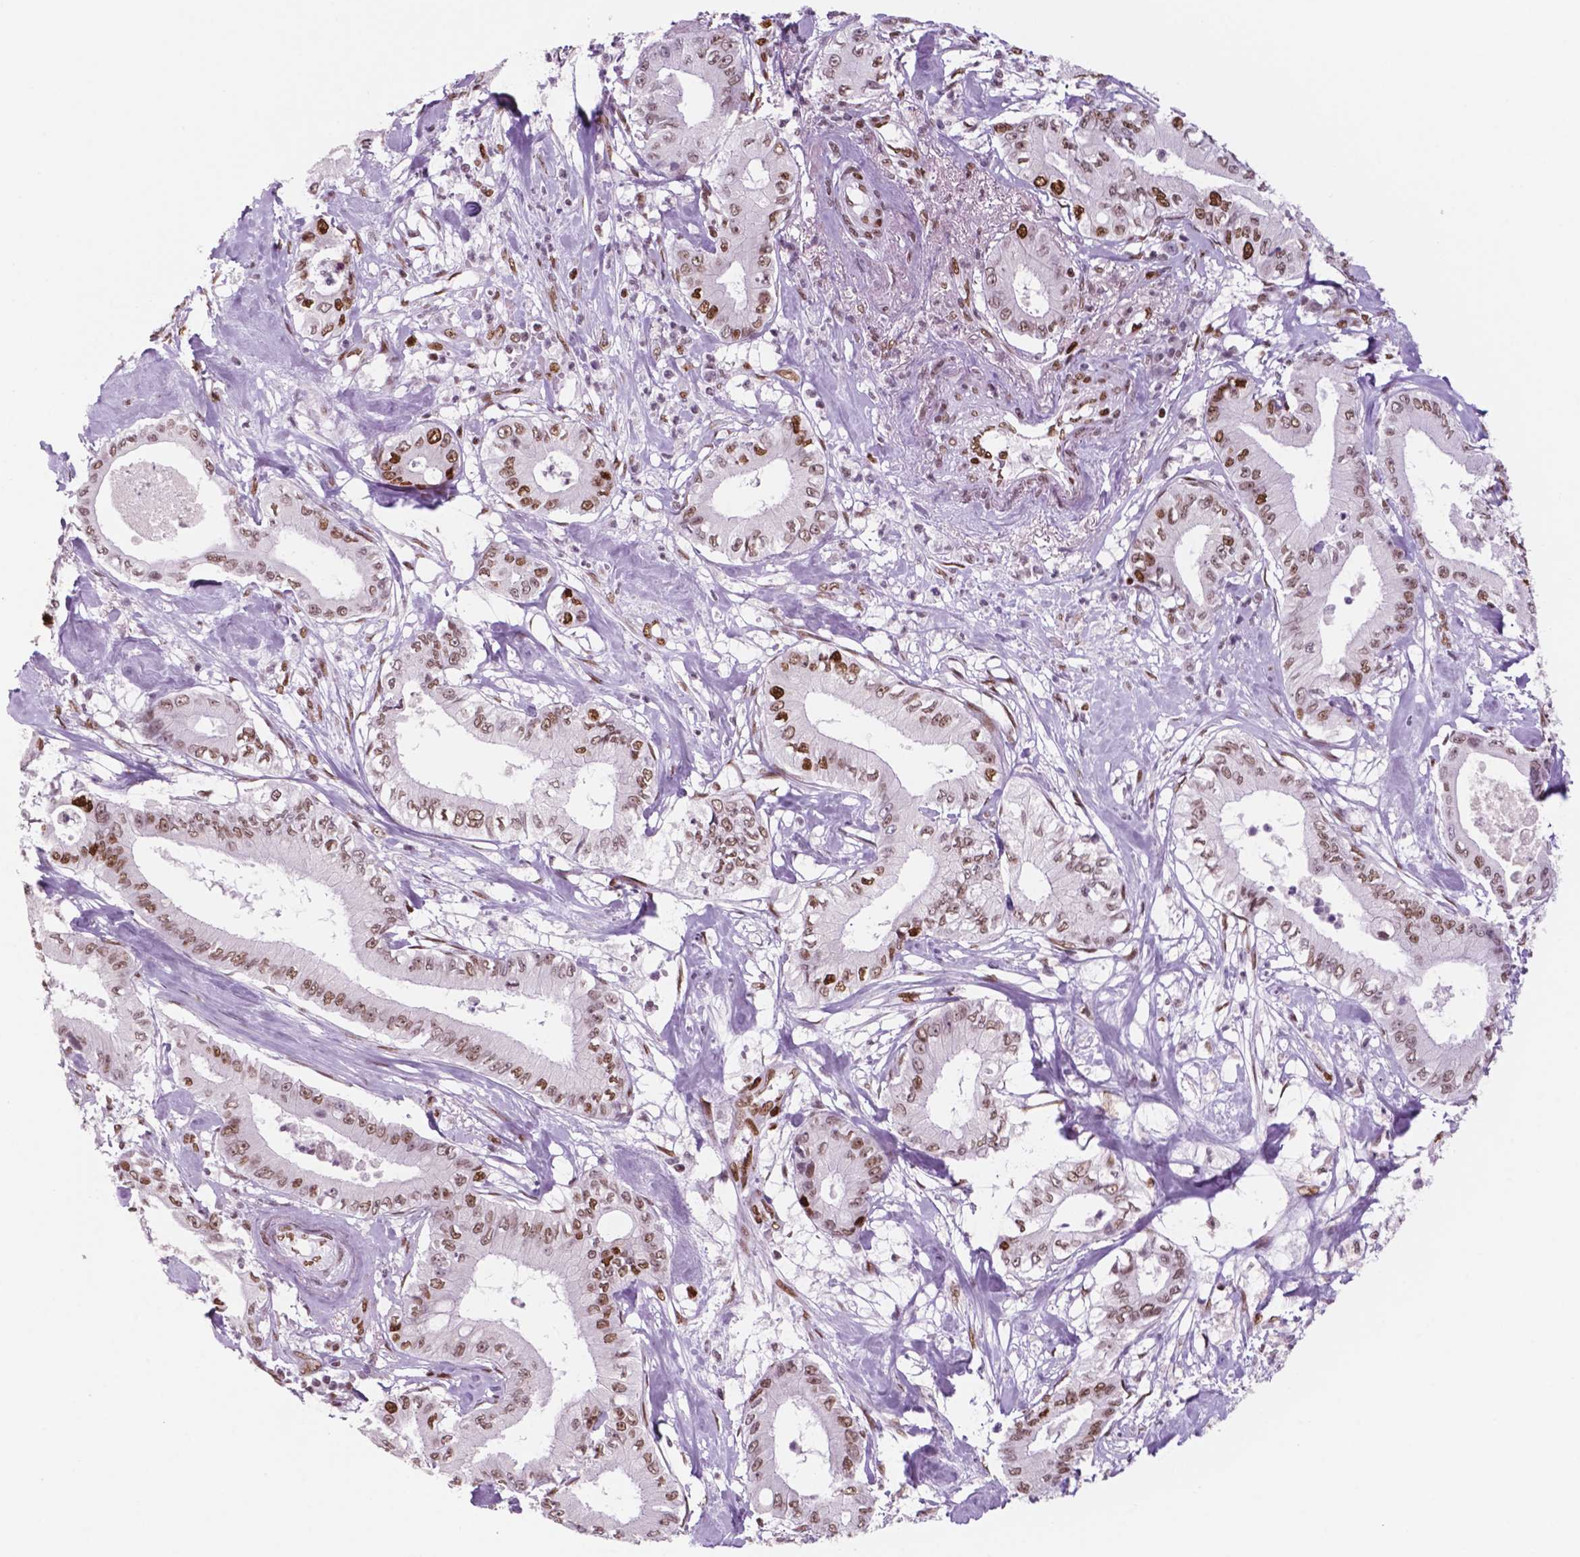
{"staining": {"intensity": "moderate", "quantity": ">75%", "location": "nuclear"}, "tissue": "pancreatic cancer", "cell_type": "Tumor cells", "image_type": "cancer", "snomed": [{"axis": "morphology", "description": "Adenocarcinoma, NOS"}, {"axis": "topography", "description": "Pancreas"}], "caption": "Immunohistochemistry photomicrograph of neoplastic tissue: adenocarcinoma (pancreatic) stained using immunohistochemistry (IHC) displays medium levels of moderate protein expression localized specifically in the nuclear of tumor cells, appearing as a nuclear brown color.", "gene": "MSH6", "patient": {"sex": "male", "age": 71}}